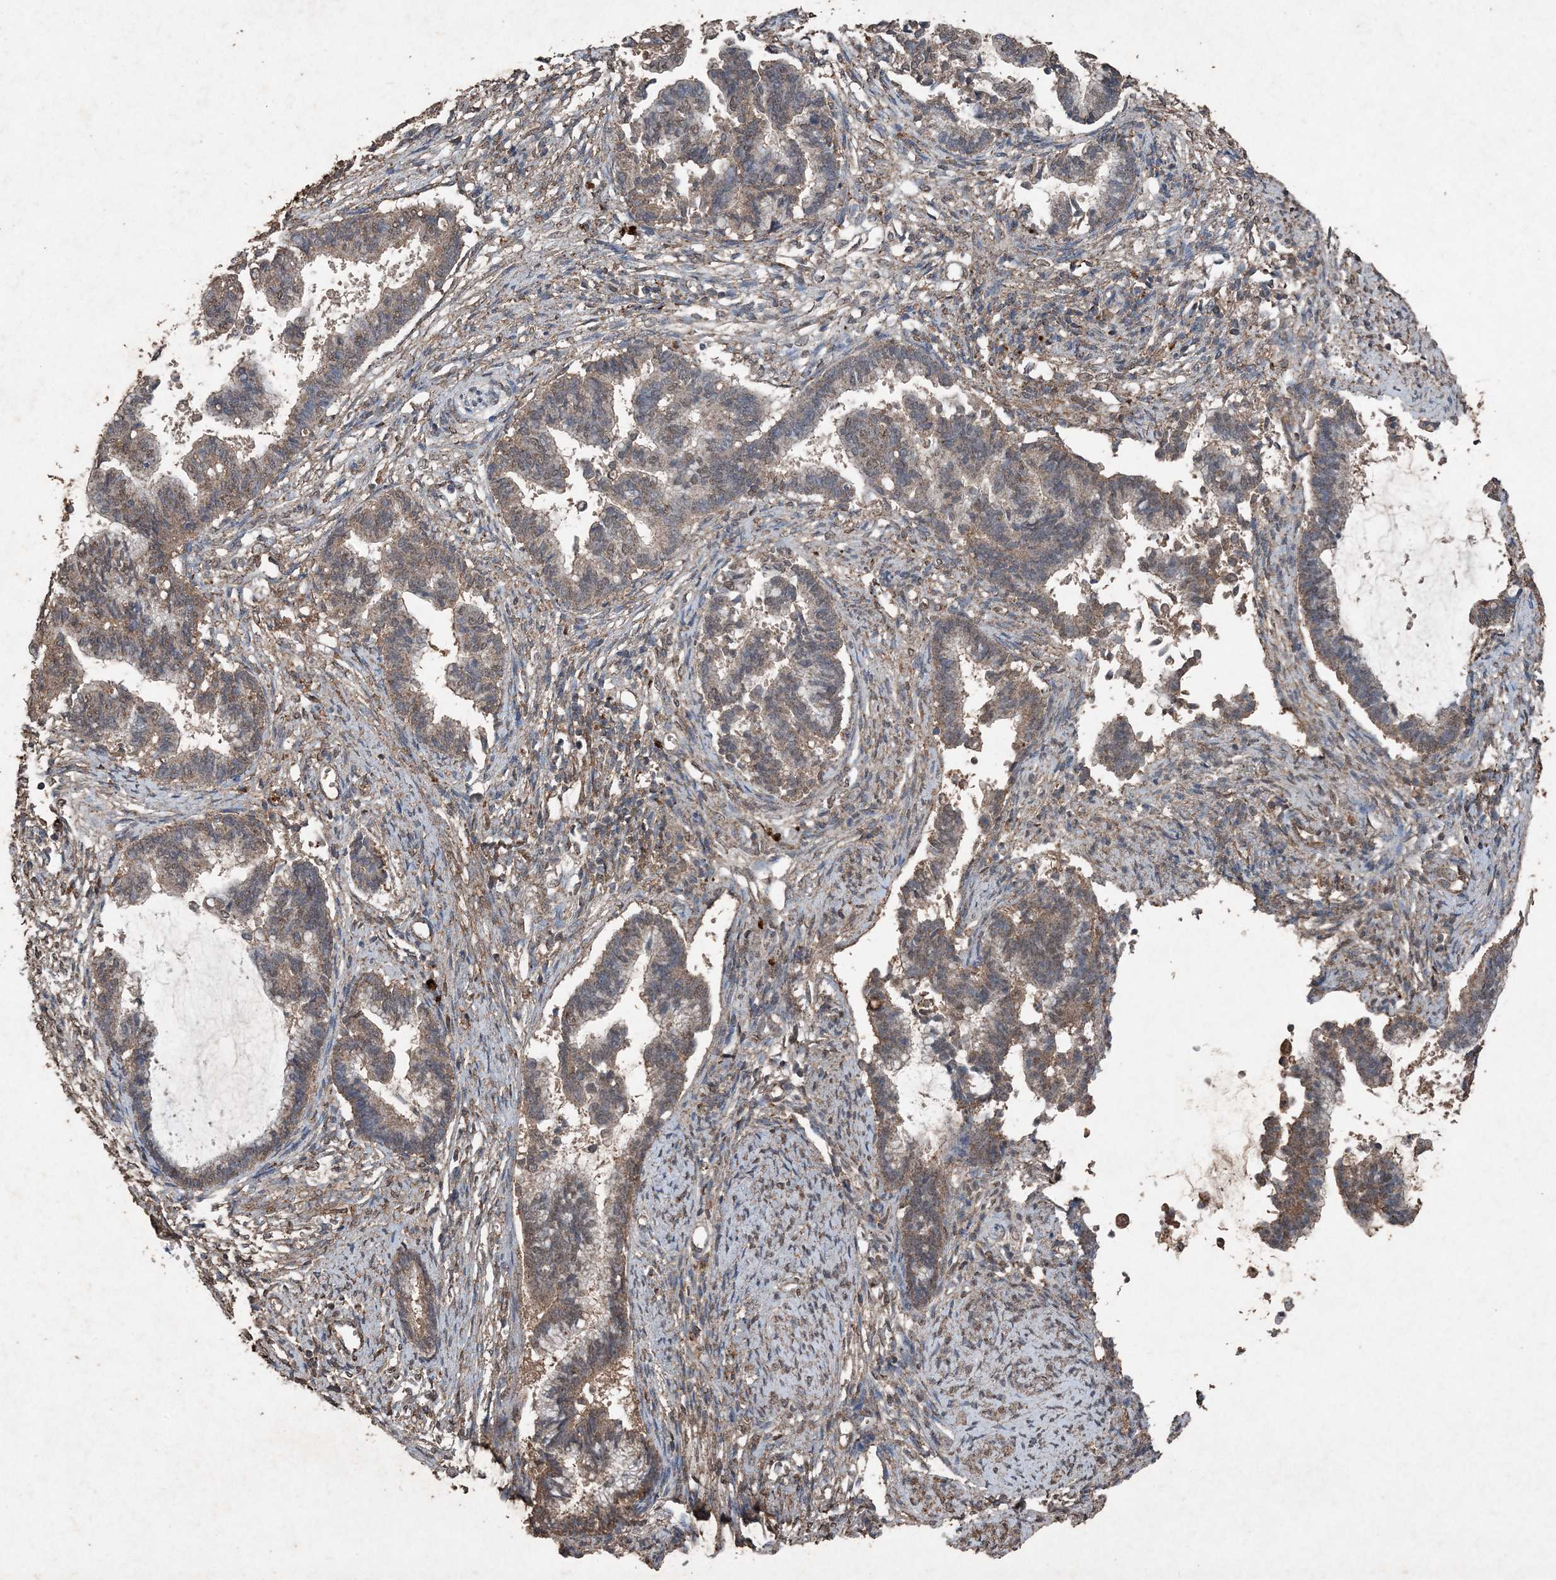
{"staining": {"intensity": "moderate", "quantity": "25%-75%", "location": "cytoplasmic/membranous"}, "tissue": "cervical cancer", "cell_type": "Tumor cells", "image_type": "cancer", "snomed": [{"axis": "morphology", "description": "Adenocarcinoma, NOS"}, {"axis": "topography", "description": "Cervix"}], "caption": "Cervical cancer tissue demonstrates moderate cytoplasmic/membranous staining in about 25%-75% of tumor cells, visualized by immunohistochemistry. Using DAB (3,3'-diaminobenzidine) (brown) and hematoxylin (blue) stains, captured at high magnification using brightfield microscopy.", "gene": "FCN3", "patient": {"sex": "female", "age": 44}}